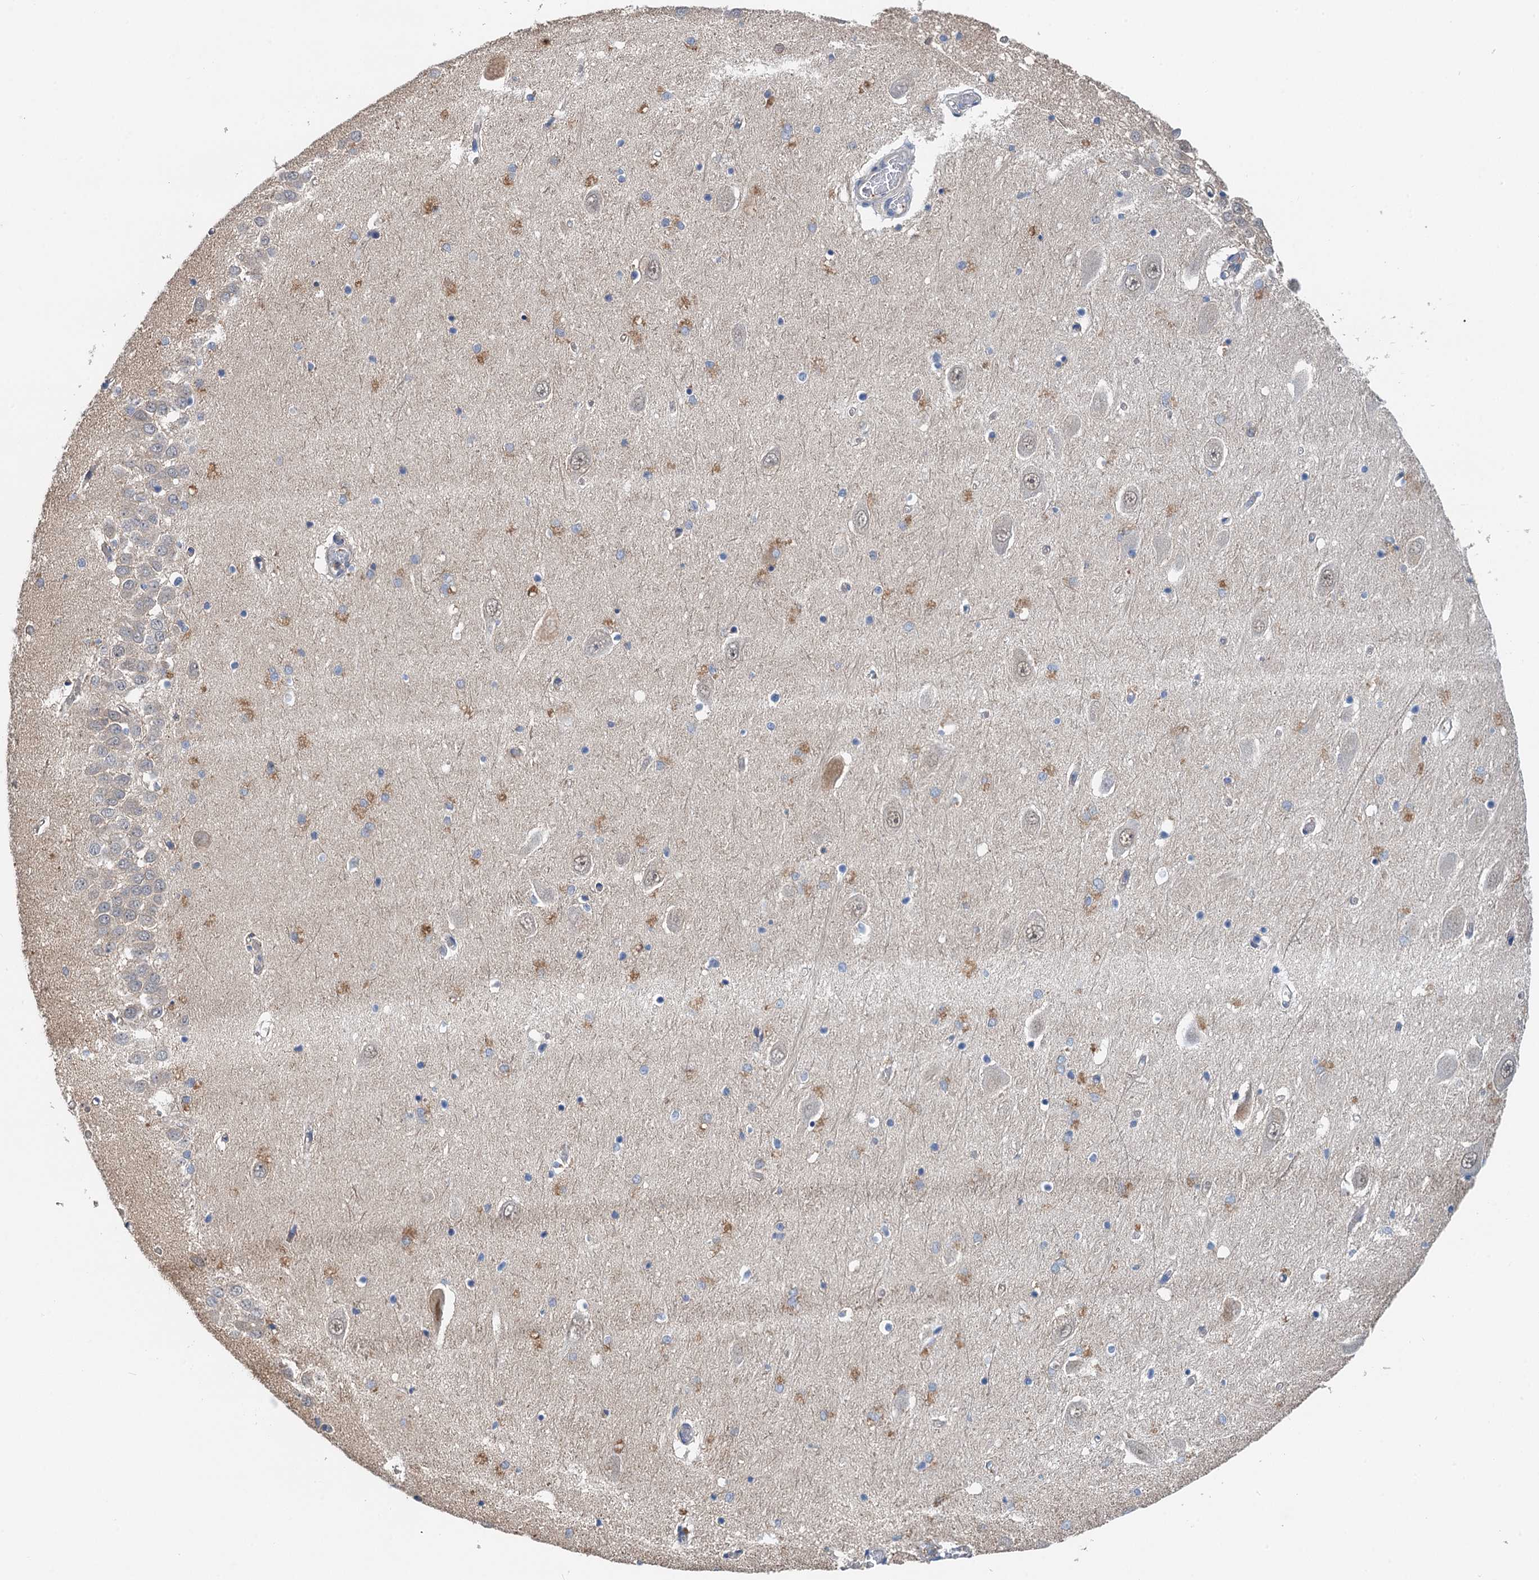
{"staining": {"intensity": "moderate", "quantity": "<25%", "location": "cytoplasmic/membranous"}, "tissue": "hippocampus", "cell_type": "Glial cells", "image_type": "normal", "snomed": [{"axis": "morphology", "description": "Normal tissue, NOS"}, {"axis": "topography", "description": "Hippocampus"}], "caption": "Unremarkable hippocampus displays moderate cytoplasmic/membranous positivity in approximately <25% of glial cells (IHC, brightfield microscopy, high magnification)..", "gene": "ZNF606", "patient": {"sex": "male", "age": 70}}